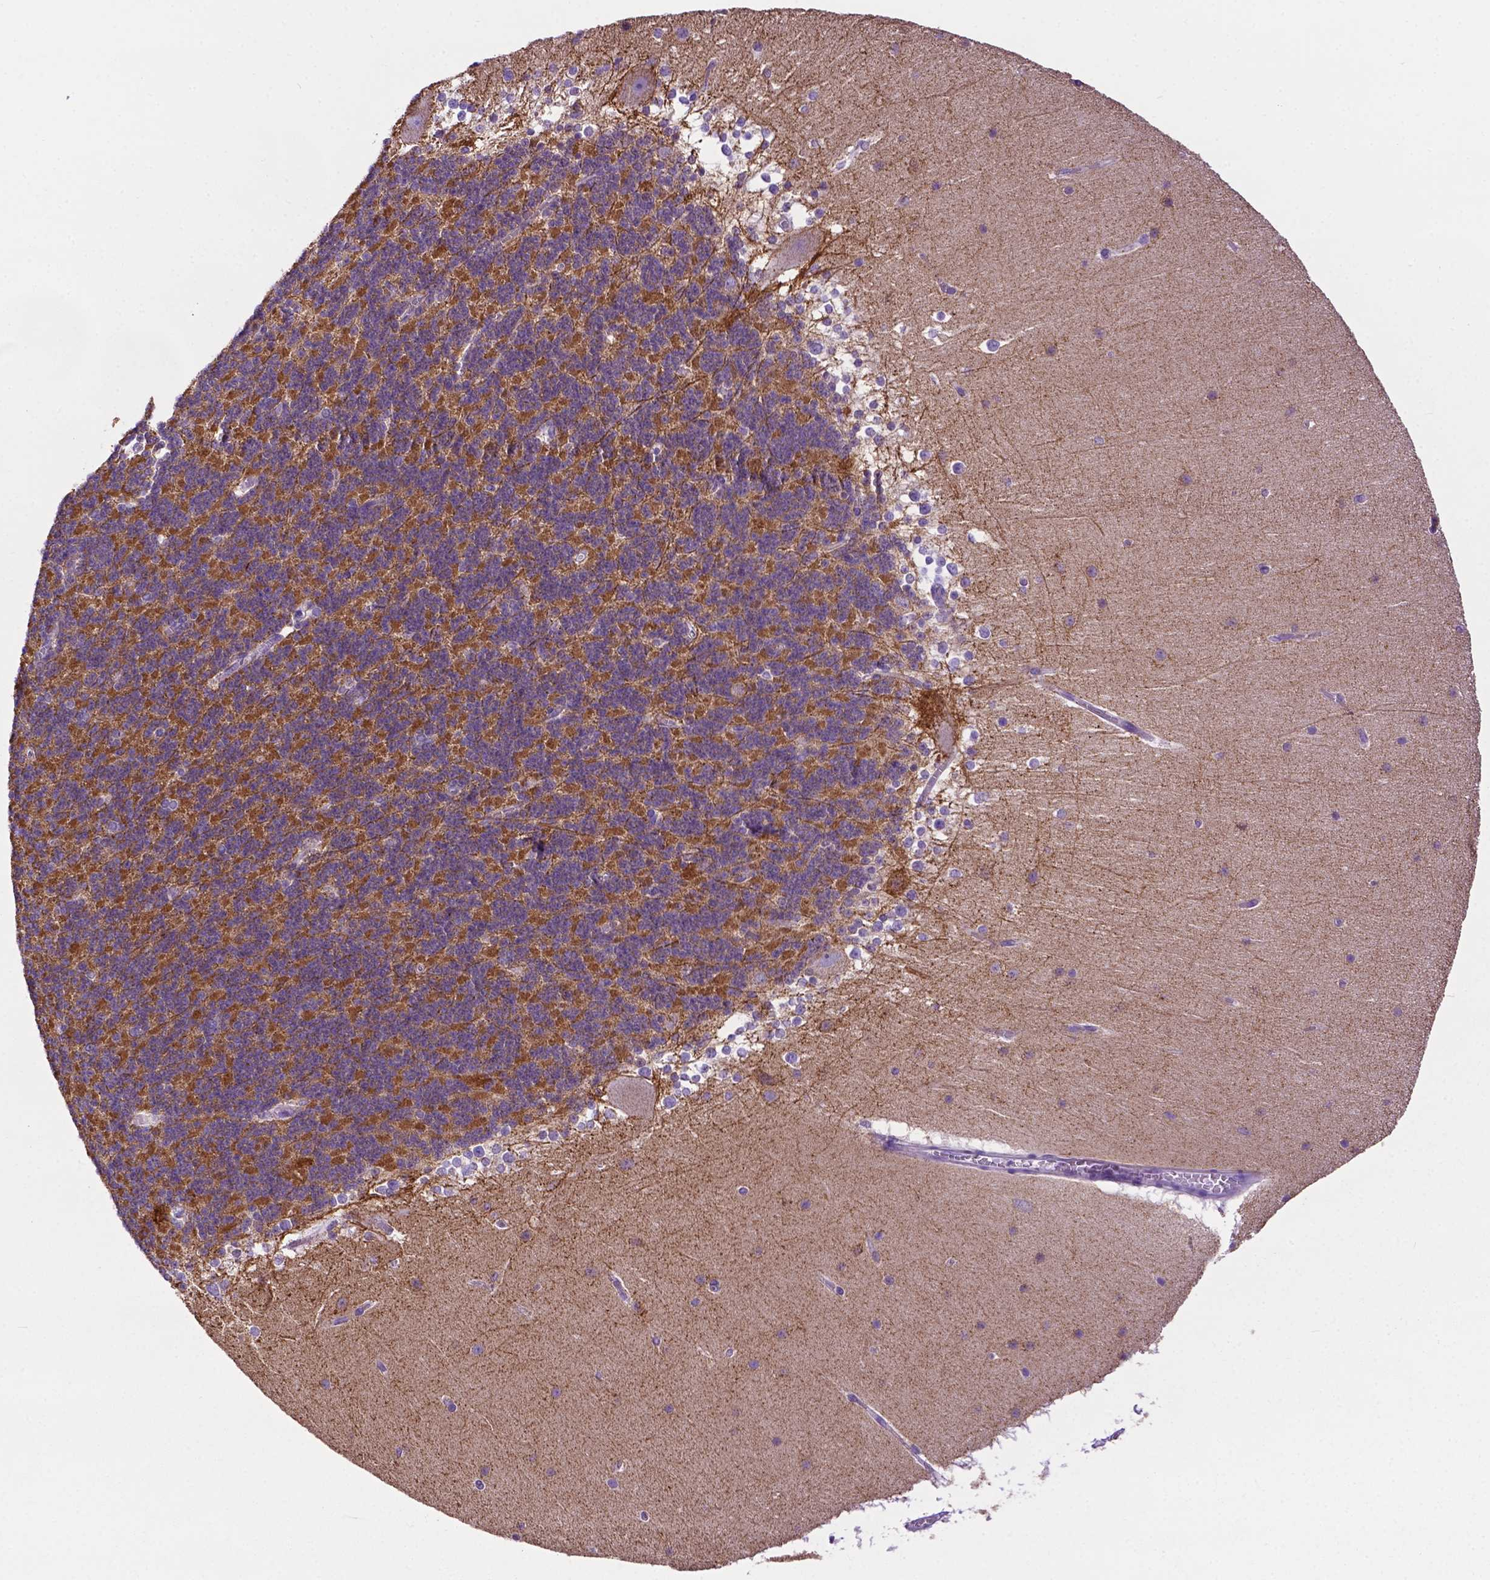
{"staining": {"intensity": "strong", "quantity": "25%-75%", "location": "cytoplasmic/membranous"}, "tissue": "cerebellum", "cell_type": "Cells in granular layer", "image_type": "normal", "snomed": [{"axis": "morphology", "description": "Normal tissue, NOS"}, {"axis": "topography", "description": "Cerebellum"}], "caption": "Immunohistochemistry of benign cerebellum reveals high levels of strong cytoplasmic/membranous positivity in approximately 25%-75% of cells in granular layer. (Brightfield microscopy of DAB IHC at high magnification).", "gene": "PHYHIP", "patient": {"sex": "female", "age": 19}}